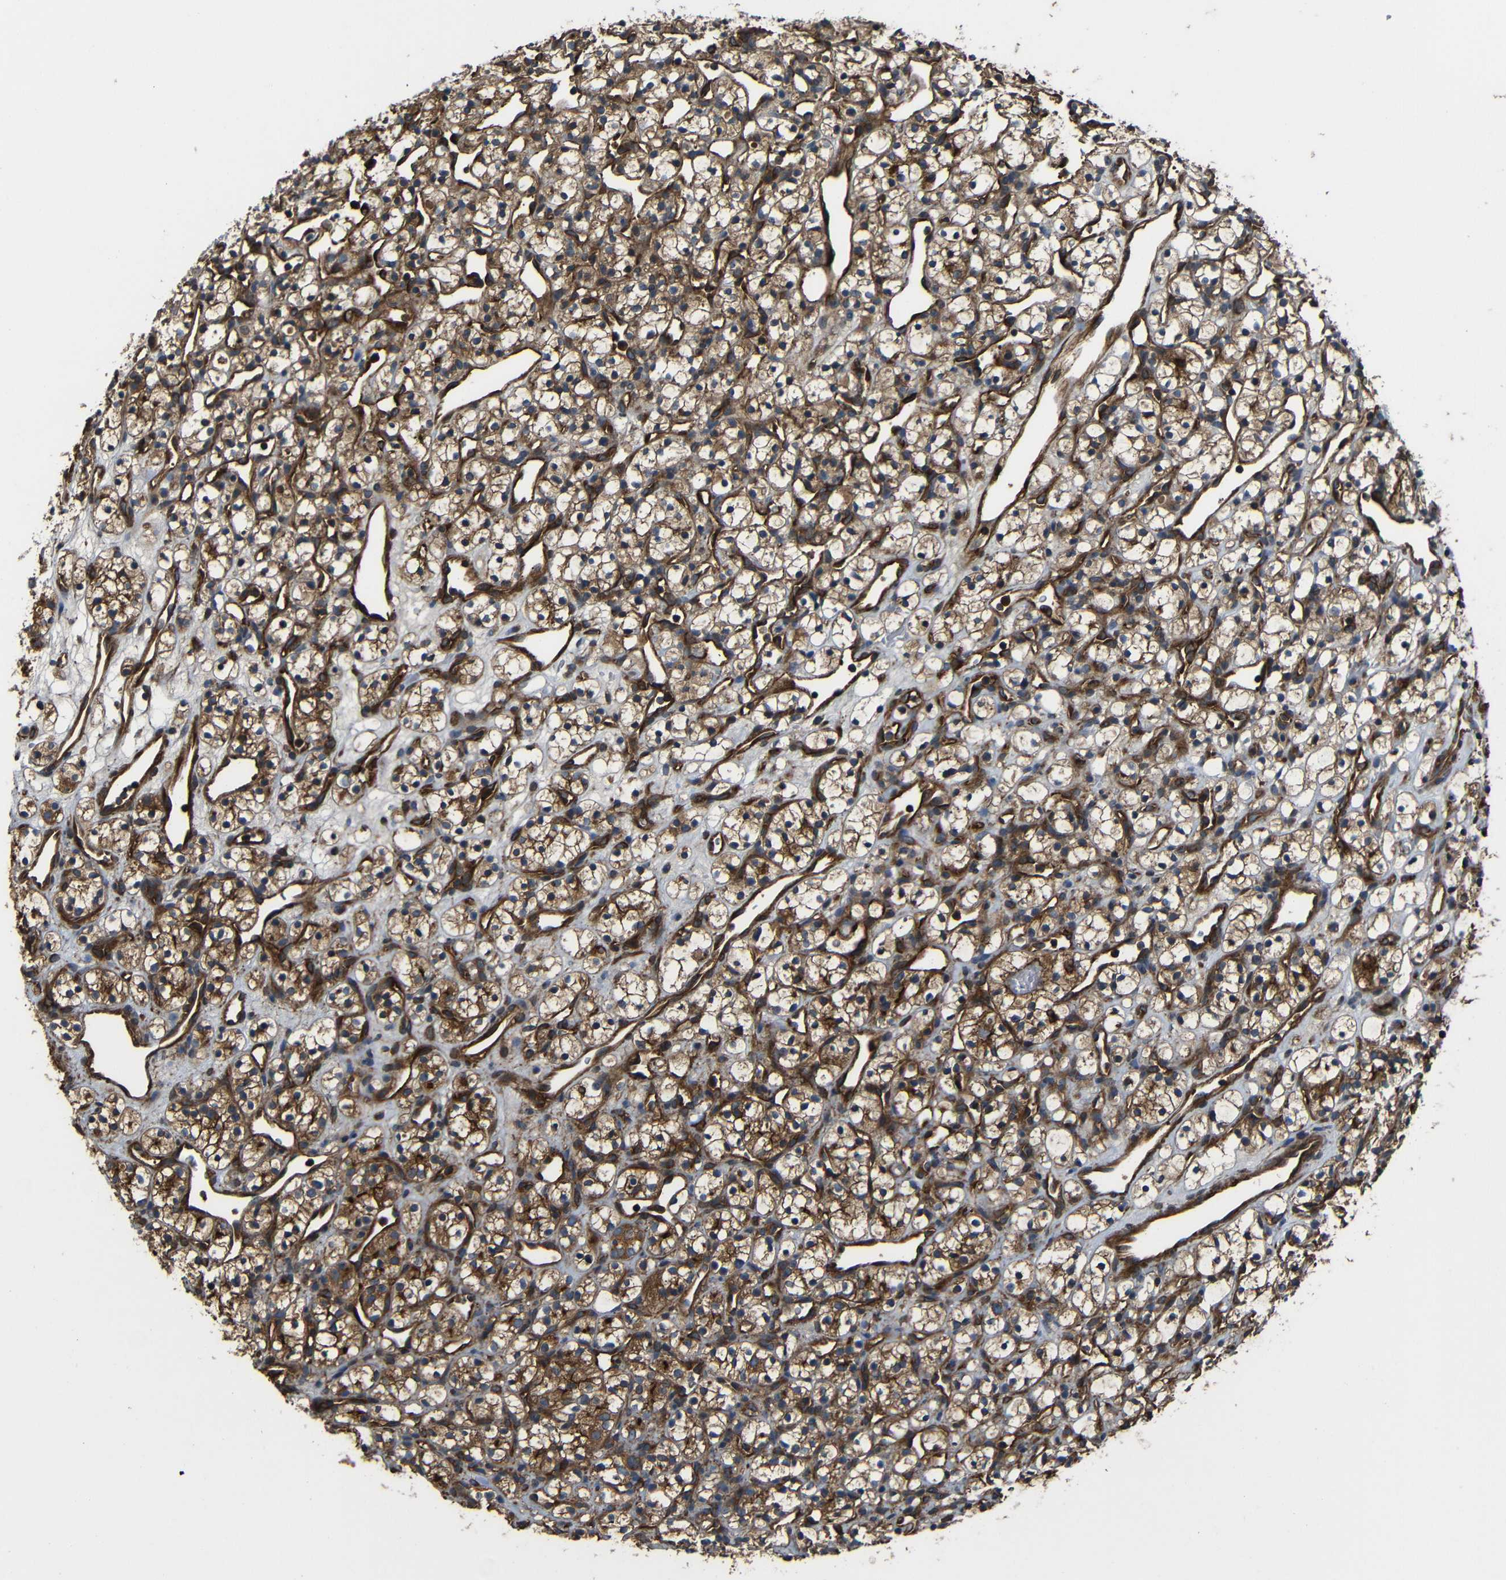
{"staining": {"intensity": "strong", "quantity": ">75%", "location": "cytoplasmic/membranous"}, "tissue": "renal cancer", "cell_type": "Tumor cells", "image_type": "cancer", "snomed": [{"axis": "morphology", "description": "Adenocarcinoma, NOS"}, {"axis": "topography", "description": "Kidney"}], "caption": "Immunohistochemistry of human adenocarcinoma (renal) shows high levels of strong cytoplasmic/membranous staining in about >75% of tumor cells.", "gene": "PTCH1", "patient": {"sex": "female", "age": 60}}